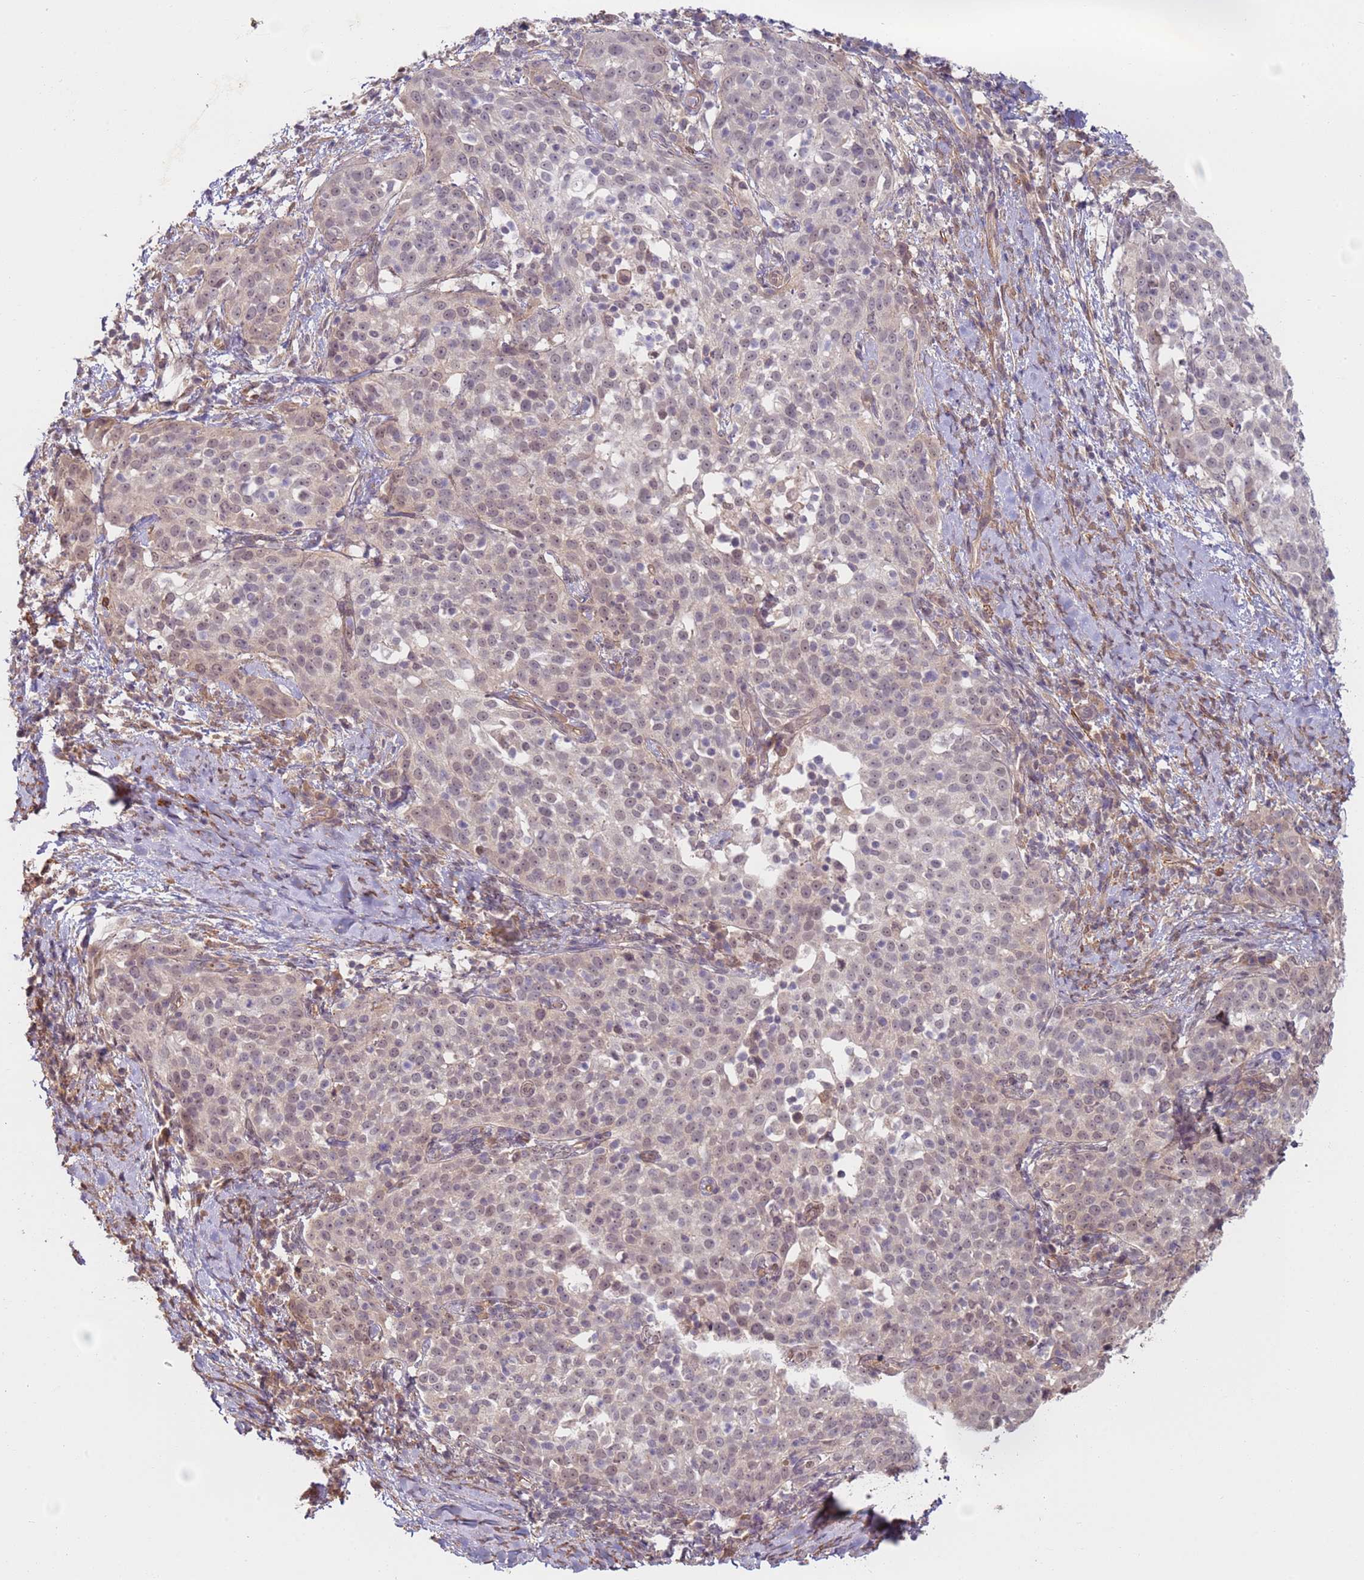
{"staining": {"intensity": "weak", "quantity": "25%-75%", "location": "nuclear"}, "tissue": "cervical cancer", "cell_type": "Tumor cells", "image_type": "cancer", "snomed": [{"axis": "morphology", "description": "Squamous cell carcinoma, NOS"}, {"axis": "topography", "description": "Cervix"}], "caption": "Immunohistochemistry (IHC) micrograph of neoplastic tissue: human cervical squamous cell carcinoma stained using immunohistochemistry (IHC) shows low levels of weak protein expression localized specifically in the nuclear of tumor cells, appearing as a nuclear brown color.", "gene": "WDR93", "patient": {"sex": "female", "age": 57}}